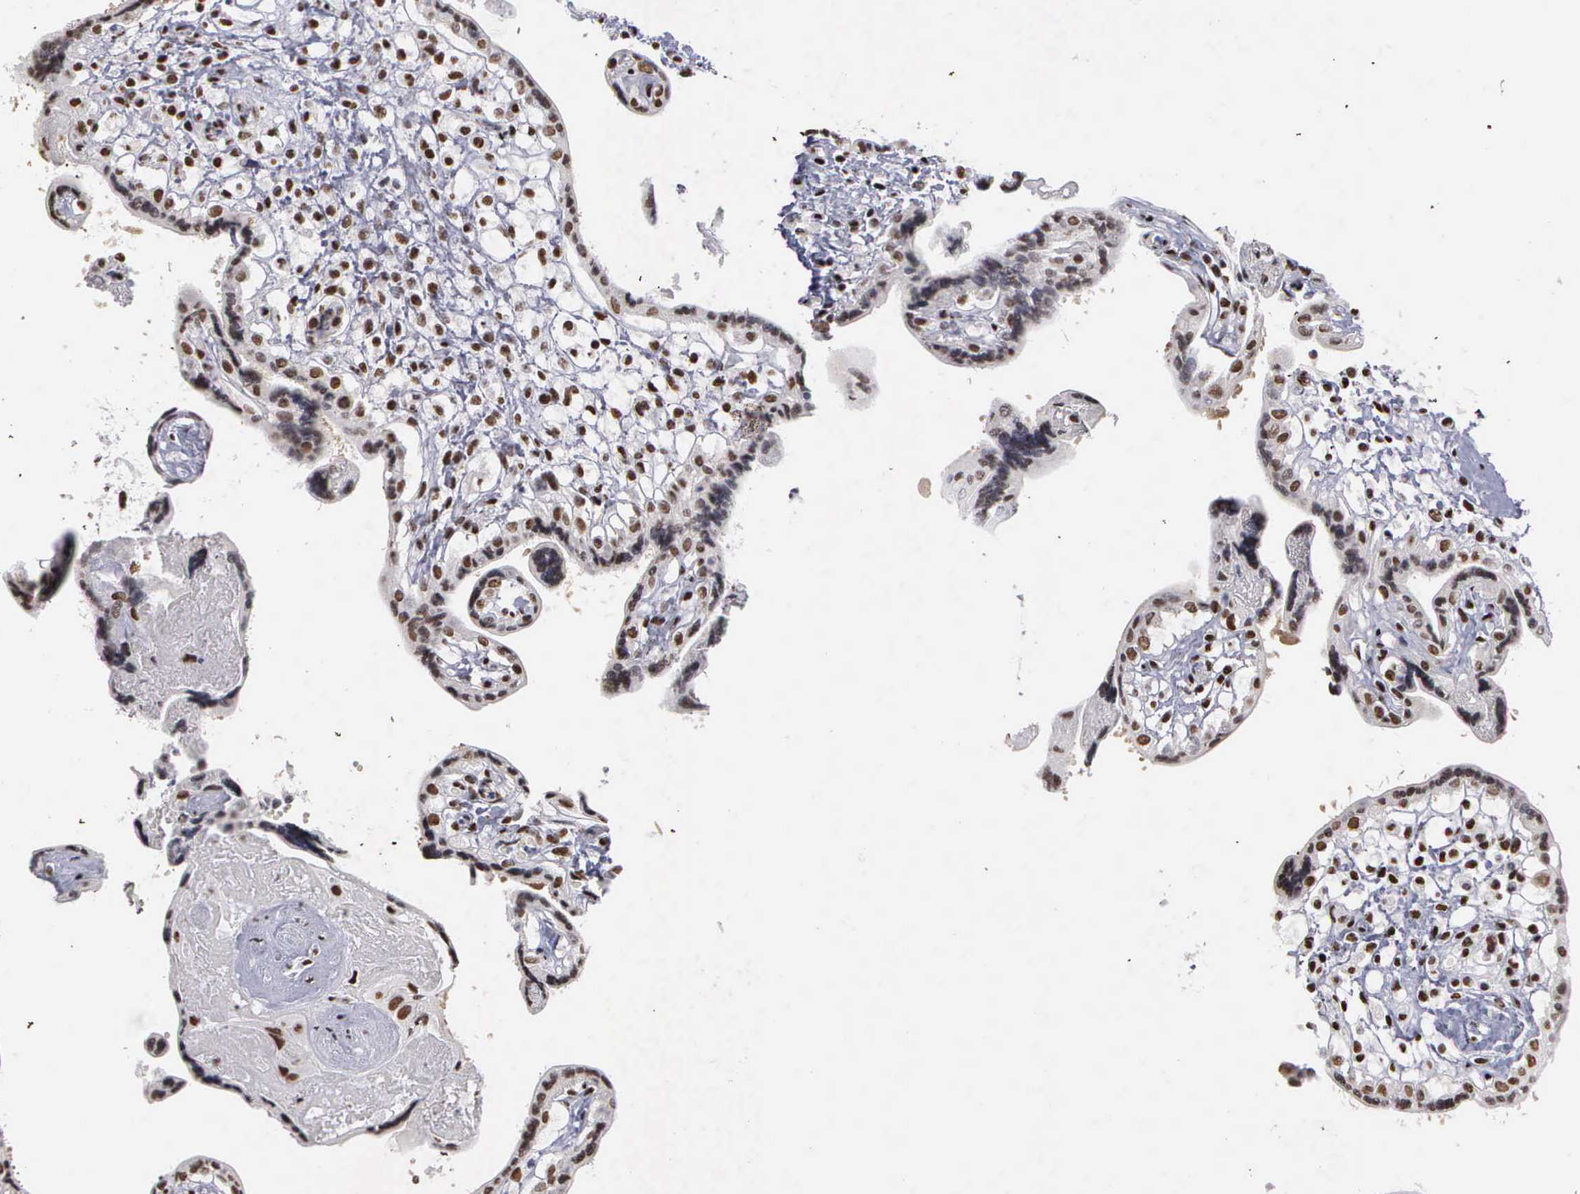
{"staining": {"intensity": "strong", "quantity": ">75%", "location": "nuclear"}, "tissue": "placenta", "cell_type": "Decidual cells", "image_type": "normal", "snomed": [{"axis": "morphology", "description": "Normal tissue, NOS"}, {"axis": "topography", "description": "Placenta"}], "caption": "This is a photomicrograph of IHC staining of normal placenta, which shows strong expression in the nuclear of decidual cells.", "gene": "KIAA0586", "patient": {"sex": "female", "age": 31}}